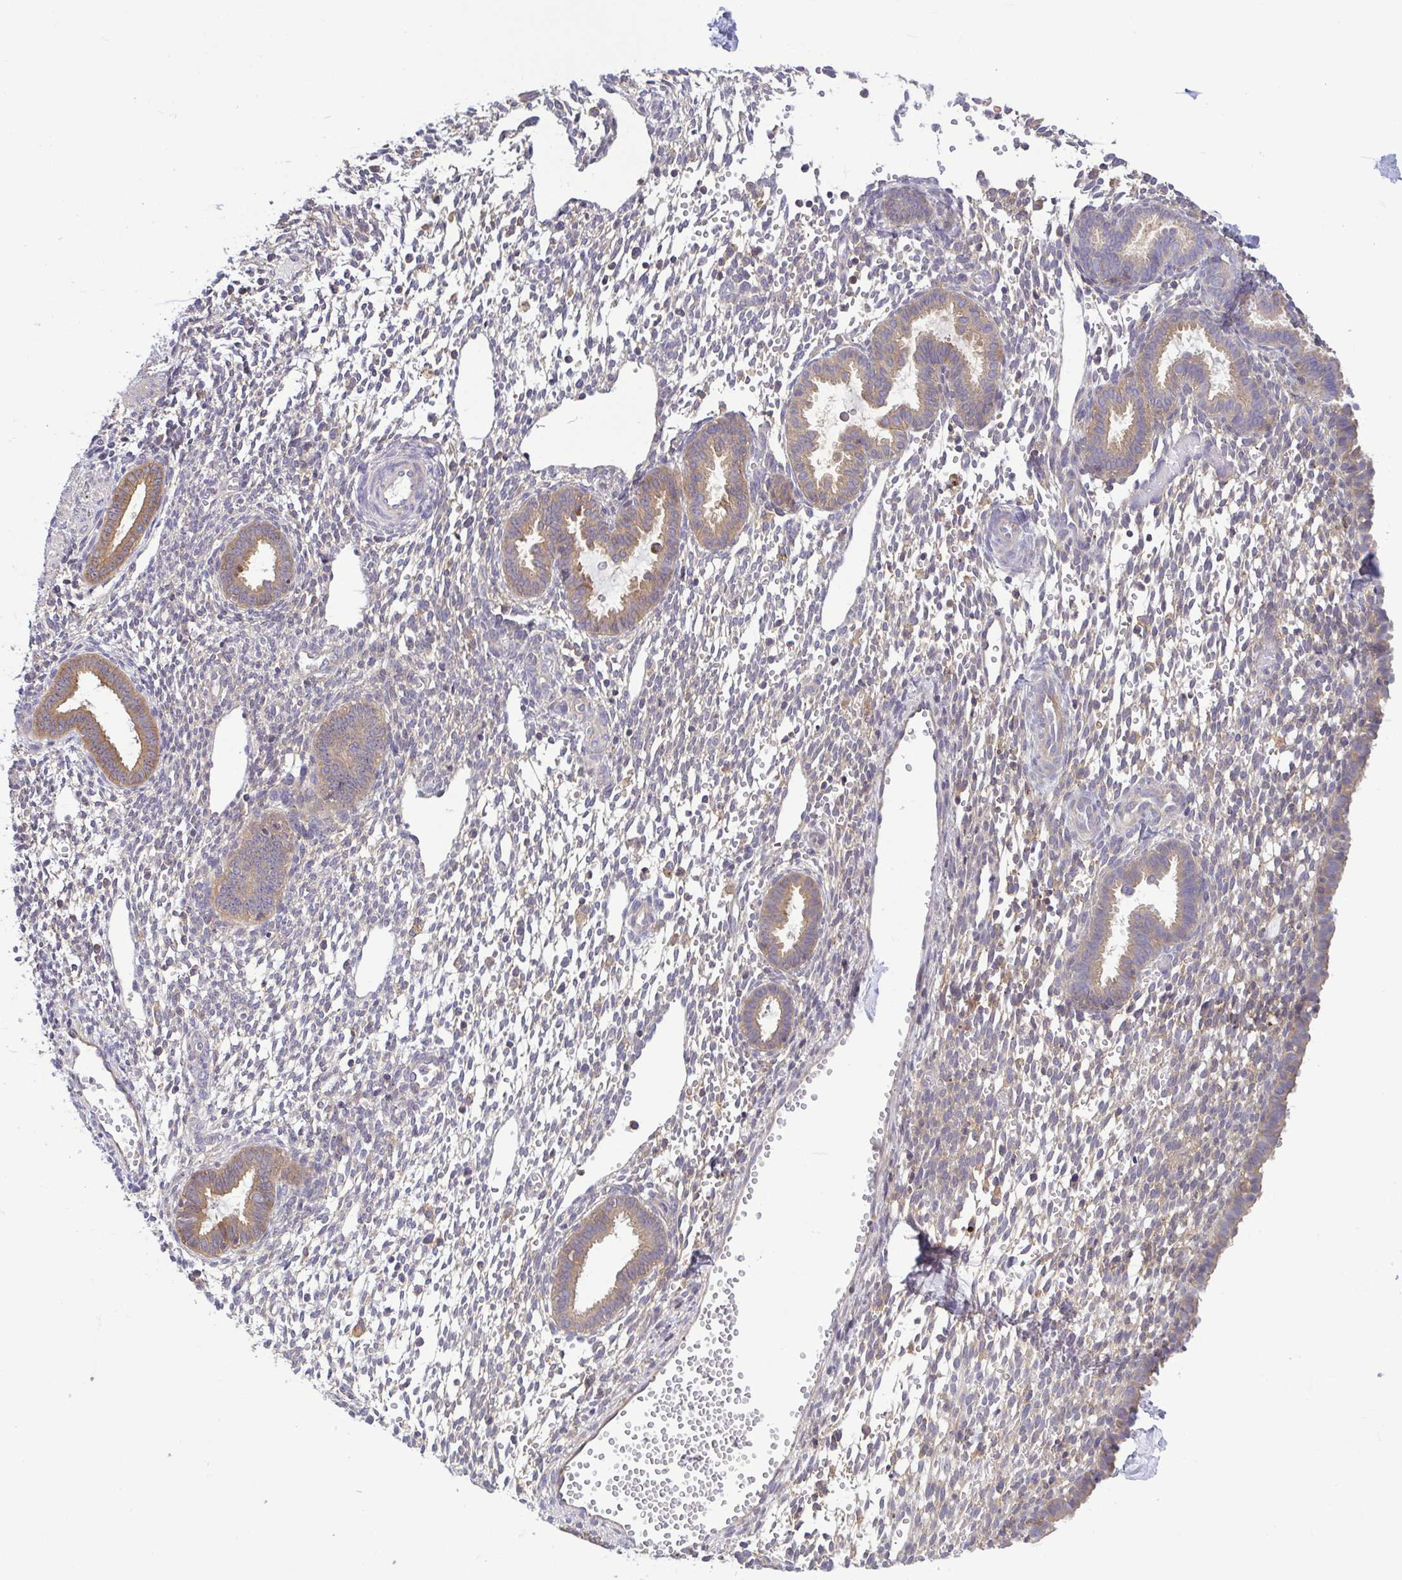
{"staining": {"intensity": "weak", "quantity": "<25%", "location": "cytoplasmic/membranous"}, "tissue": "endometrium", "cell_type": "Cells in endometrial stroma", "image_type": "normal", "snomed": [{"axis": "morphology", "description": "Normal tissue, NOS"}, {"axis": "topography", "description": "Endometrium"}], "caption": "There is no significant positivity in cells in endometrial stroma of endometrium. The staining is performed using DAB (3,3'-diaminobenzidine) brown chromogen with nuclei counter-stained in using hematoxylin.", "gene": "LMF2", "patient": {"sex": "female", "age": 36}}